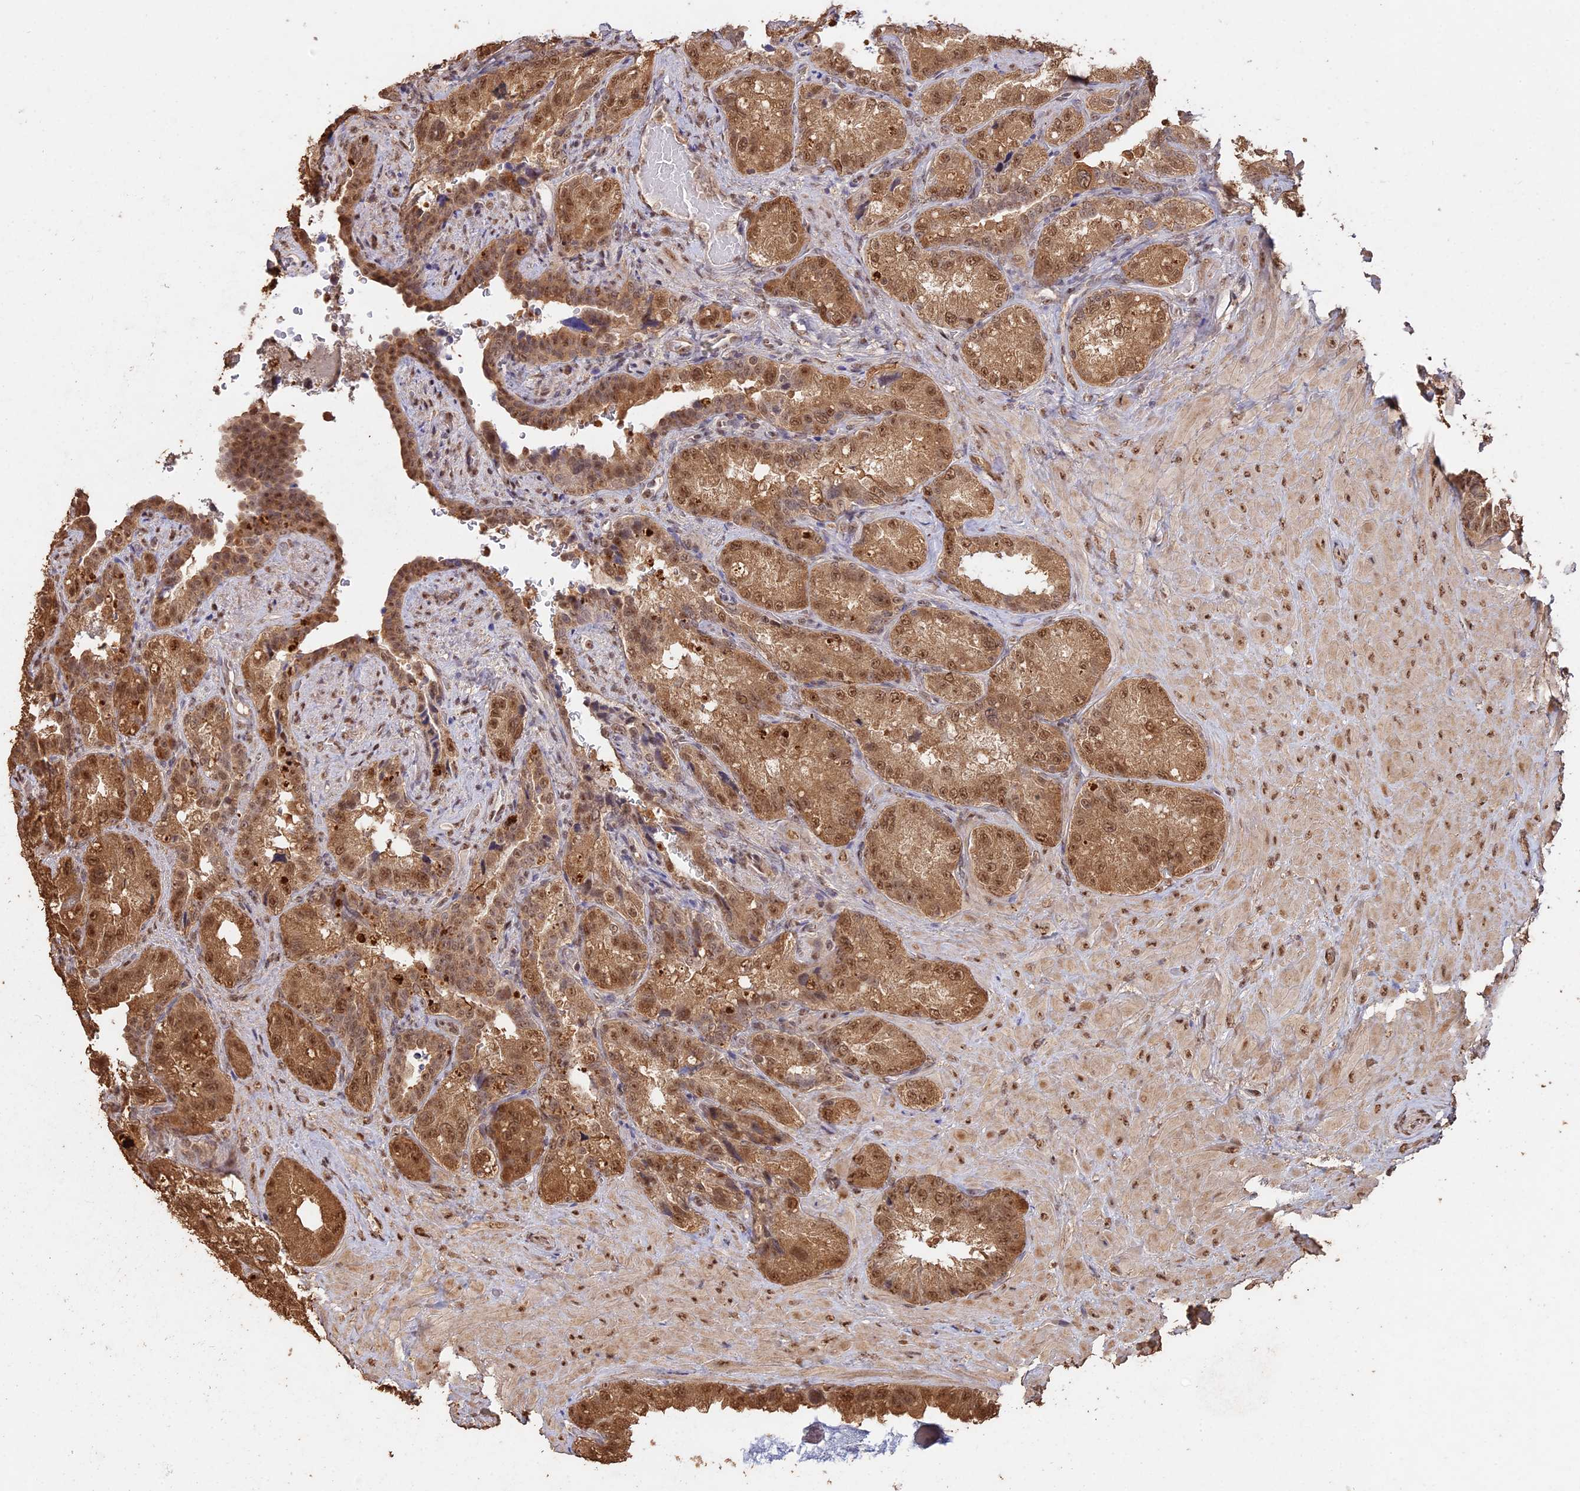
{"staining": {"intensity": "moderate", "quantity": ">75%", "location": "cytoplasmic/membranous,nuclear"}, "tissue": "seminal vesicle", "cell_type": "Glandular cells", "image_type": "normal", "snomed": [{"axis": "morphology", "description": "Normal tissue, NOS"}, {"axis": "topography", "description": "Seminal veicle"}, {"axis": "topography", "description": "Peripheral nerve tissue"}], "caption": "Immunohistochemical staining of normal human seminal vesicle reveals moderate cytoplasmic/membranous,nuclear protein staining in approximately >75% of glandular cells. The protein is shown in brown color, while the nuclei are stained blue.", "gene": "PSMC6", "patient": {"sex": "male", "age": 67}}